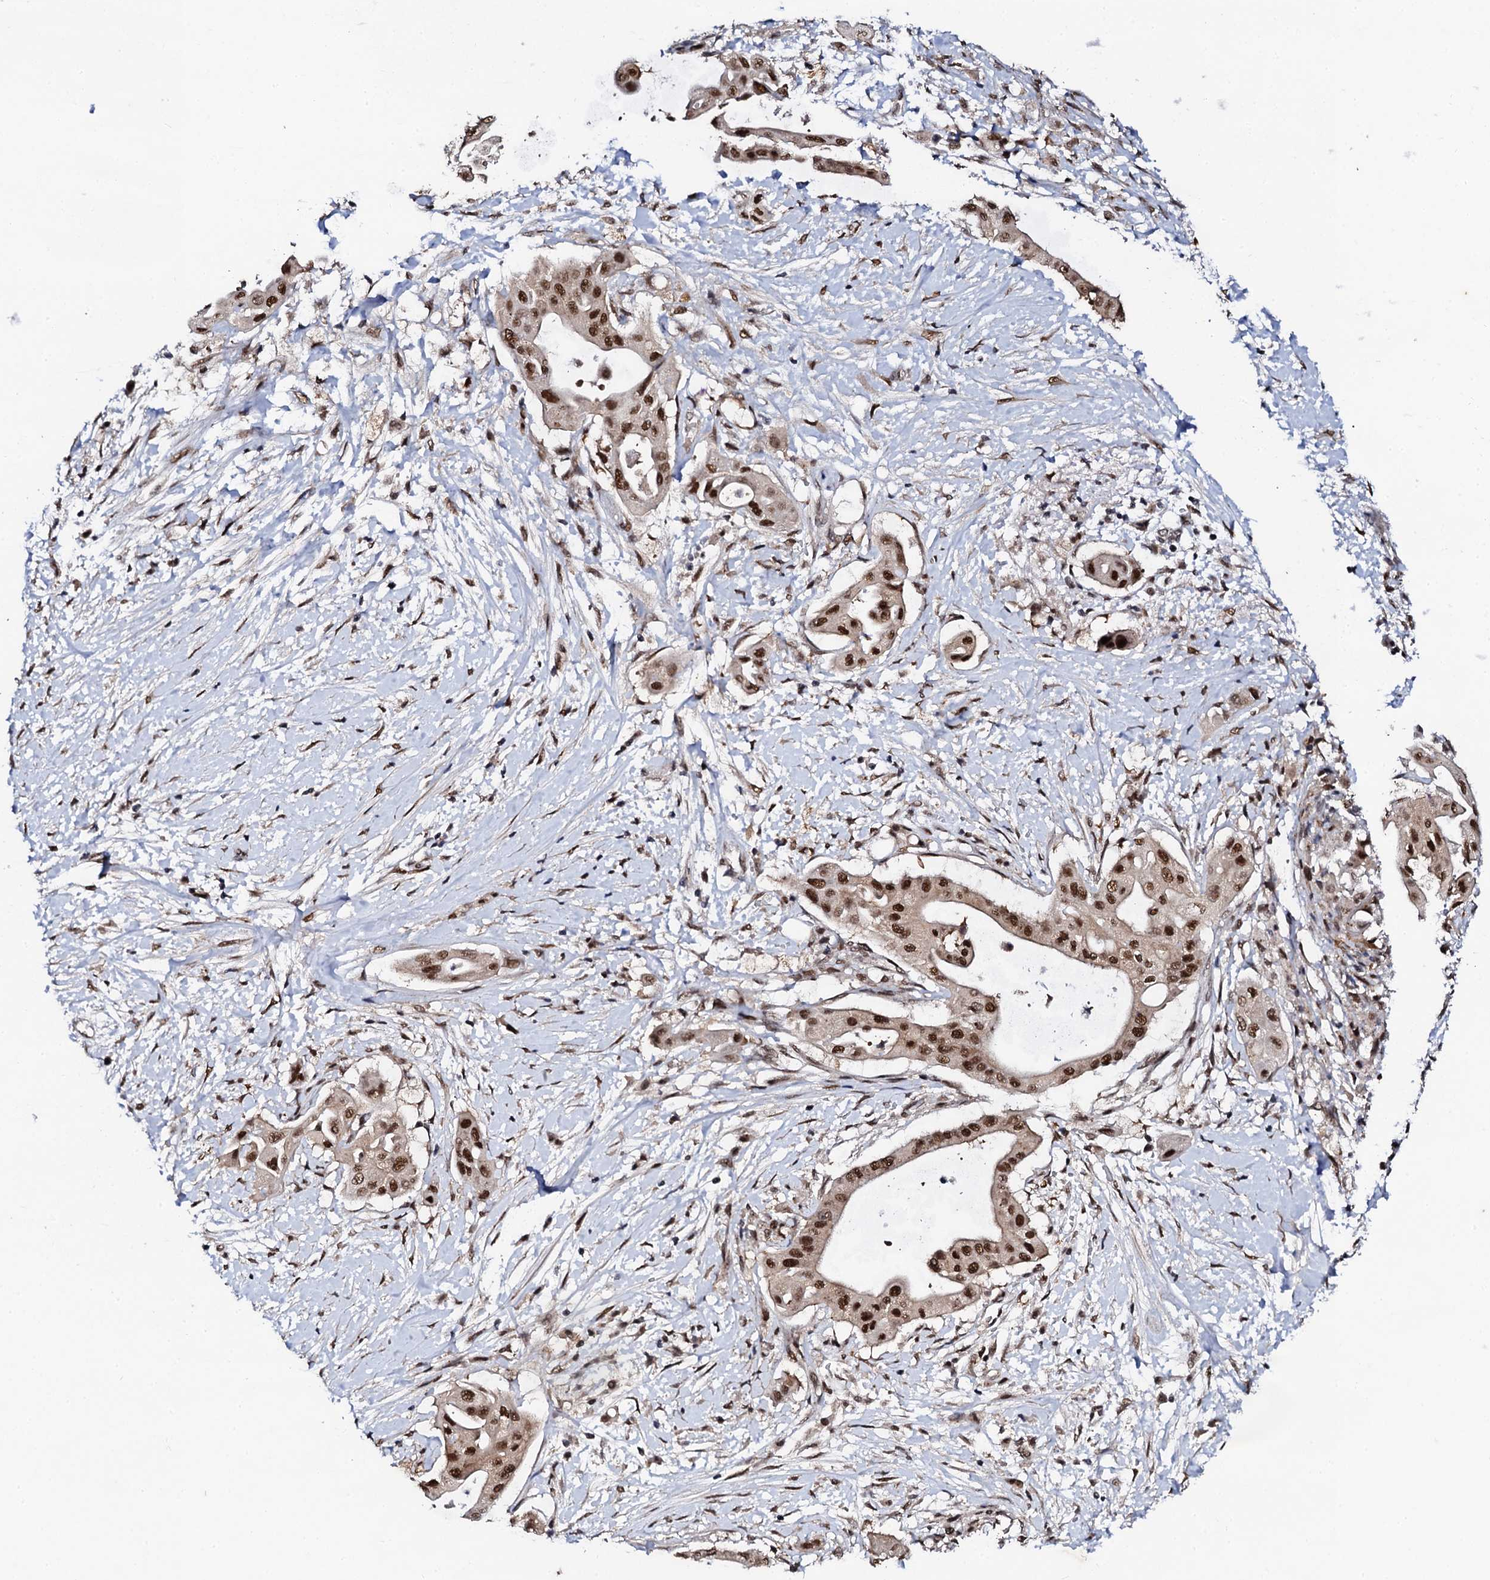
{"staining": {"intensity": "strong", "quantity": ">75%", "location": "nuclear"}, "tissue": "pancreatic cancer", "cell_type": "Tumor cells", "image_type": "cancer", "snomed": [{"axis": "morphology", "description": "Adenocarcinoma, NOS"}, {"axis": "topography", "description": "Pancreas"}], "caption": "Immunohistochemical staining of human pancreatic cancer (adenocarcinoma) reveals high levels of strong nuclear staining in about >75% of tumor cells.", "gene": "CSTF3", "patient": {"sex": "male", "age": 68}}